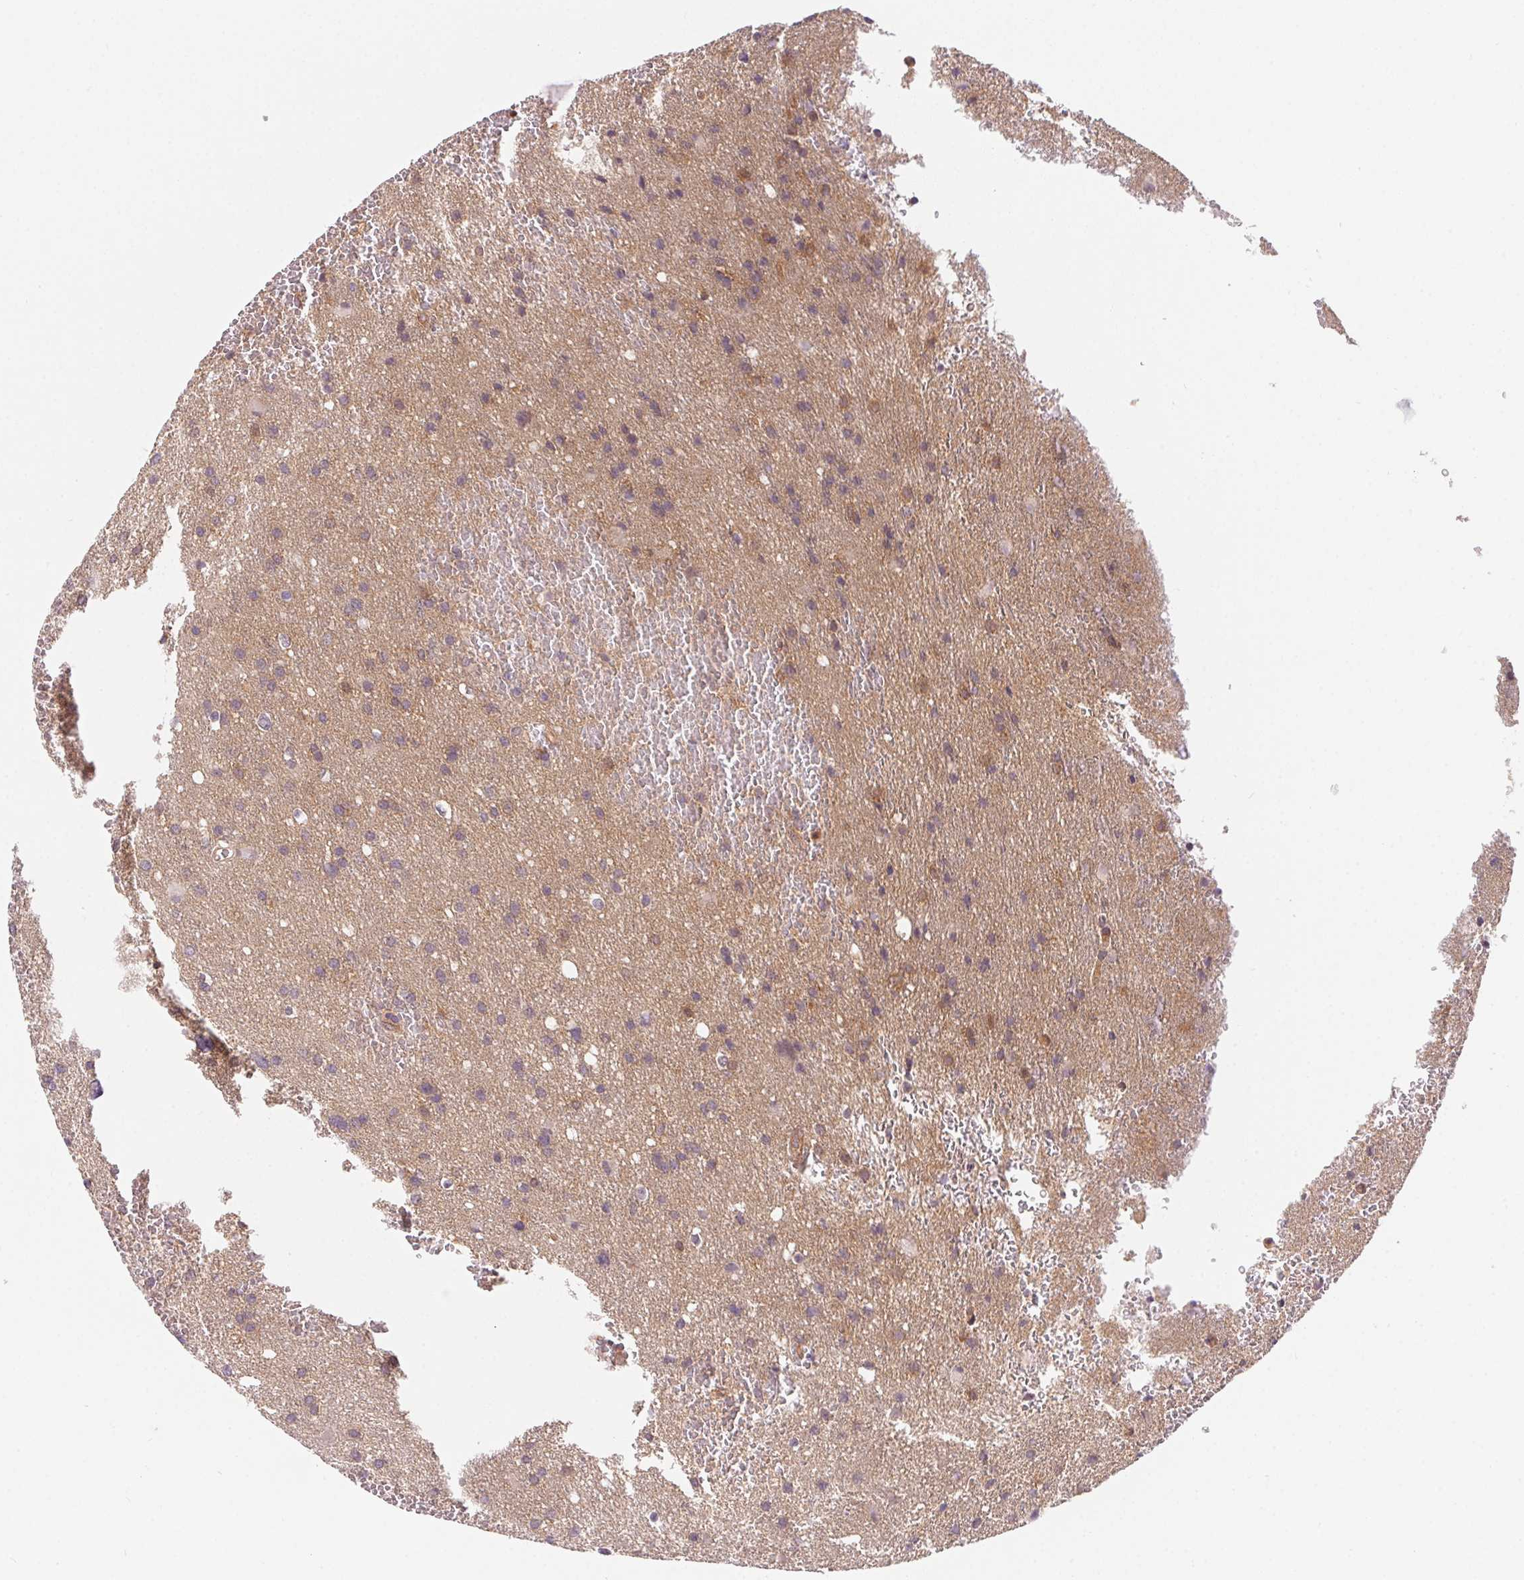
{"staining": {"intensity": "weak", "quantity": "<25%", "location": "cytoplasmic/membranous"}, "tissue": "glioma", "cell_type": "Tumor cells", "image_type": "cancer", "snomed": [{"axis": "morphology", "description": "Glioma, malignant, Low grade"}, {"axis": "topography", "description": "Brain"}], "caption": "Human malignant low-grade glioma stained for a protein using immunohistochemistry (IHC) displays no expression in tumor cells.", "gene": "PRKAA1", "patient": {"sex": "male", "age": 66}}